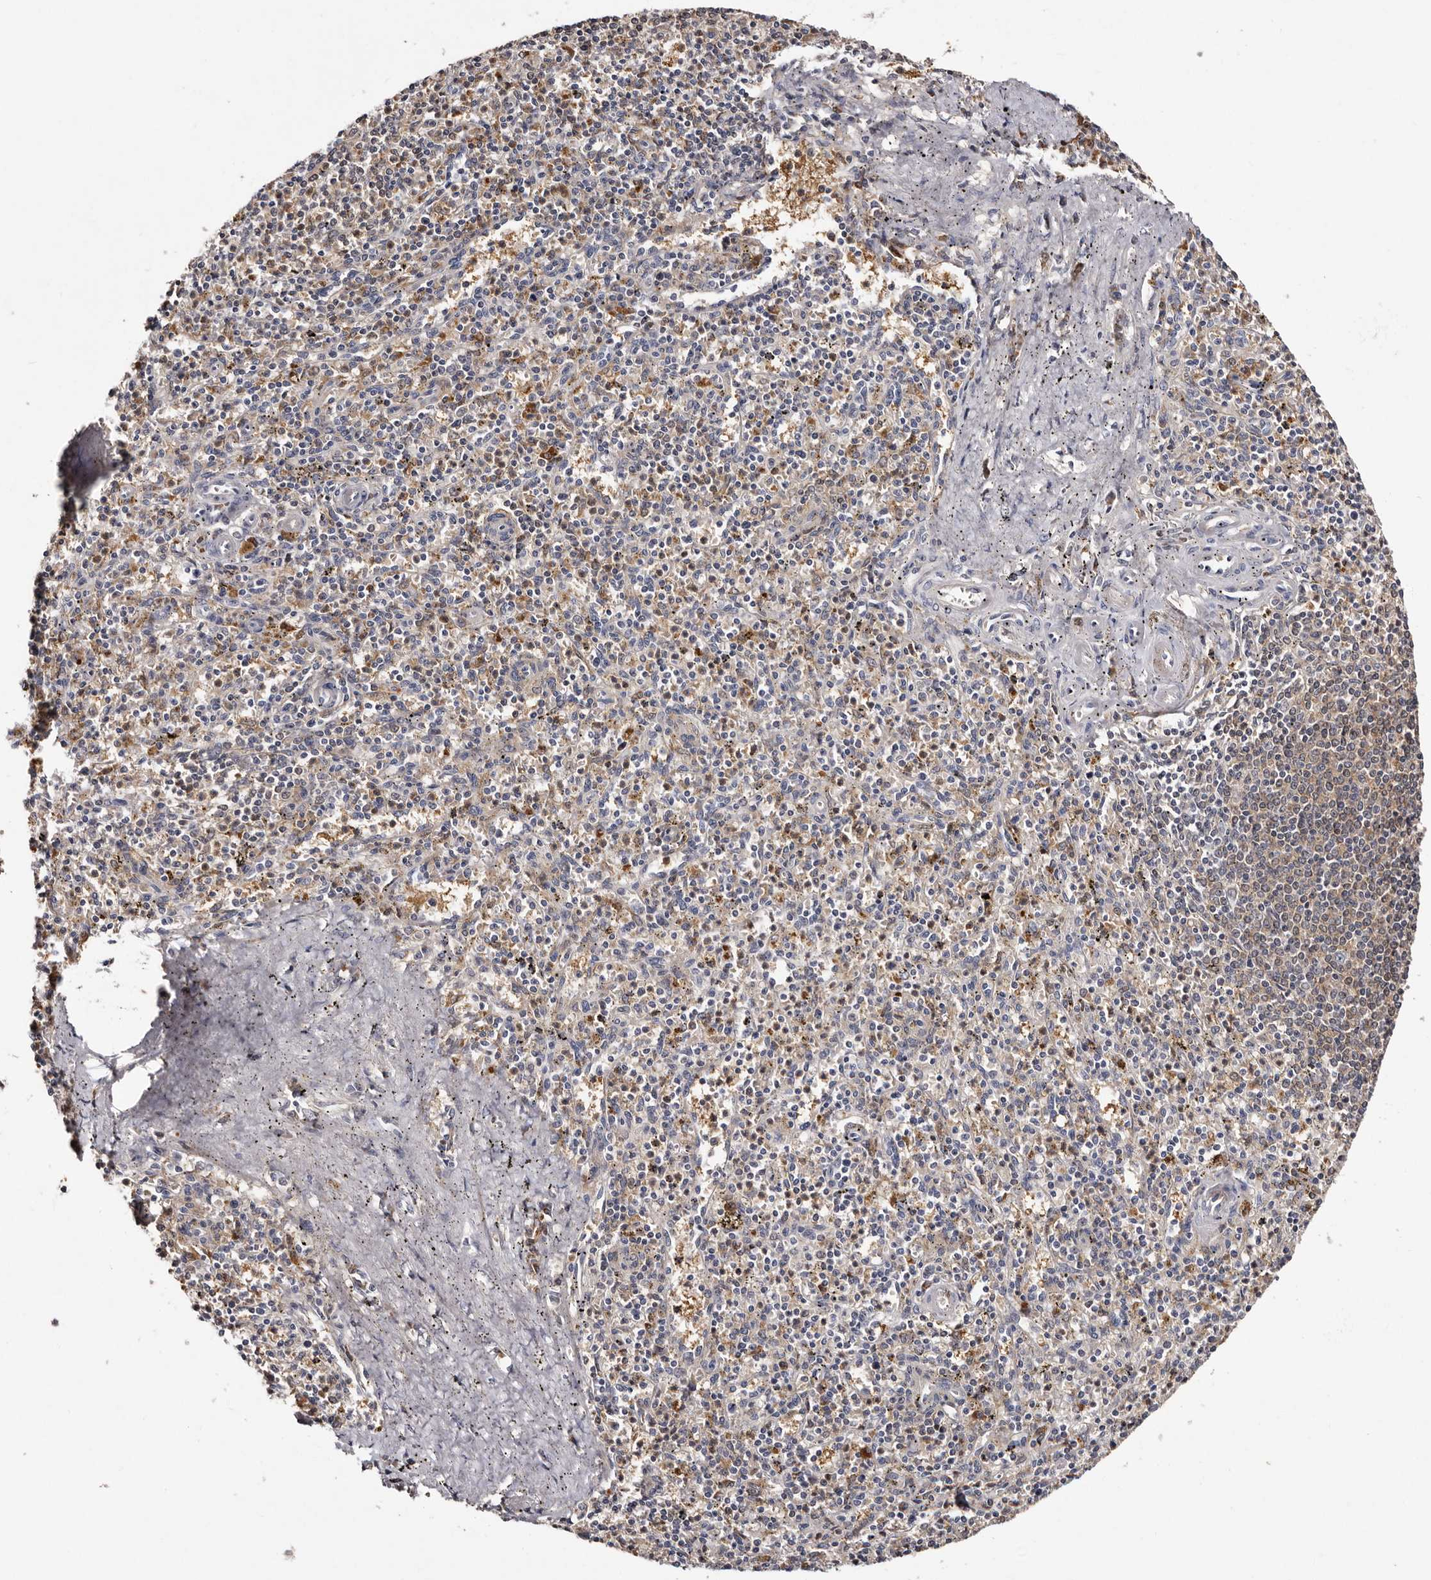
{"staining": {"intensity": "weak", "quantity": "<25%", "location": "cytoplasmic/membranous"}, "tissue": "spleen", "cell_type": "Cells in red pulp", "image_type": "normal", "snomed": [{"axis": "morphology", "description": "Normal tissue, NOS"}, {"axis": "topography", "description": "Spleen"}], "caption": "Cells in red pulp show no significant protein expression in unremarkable spleen. The staining is performed using DAB brown chromogen with nuclei counter-stained in using hematoxylin.", "gene": "DNPH1", "patient": {"sex": "male", "age": 72}}